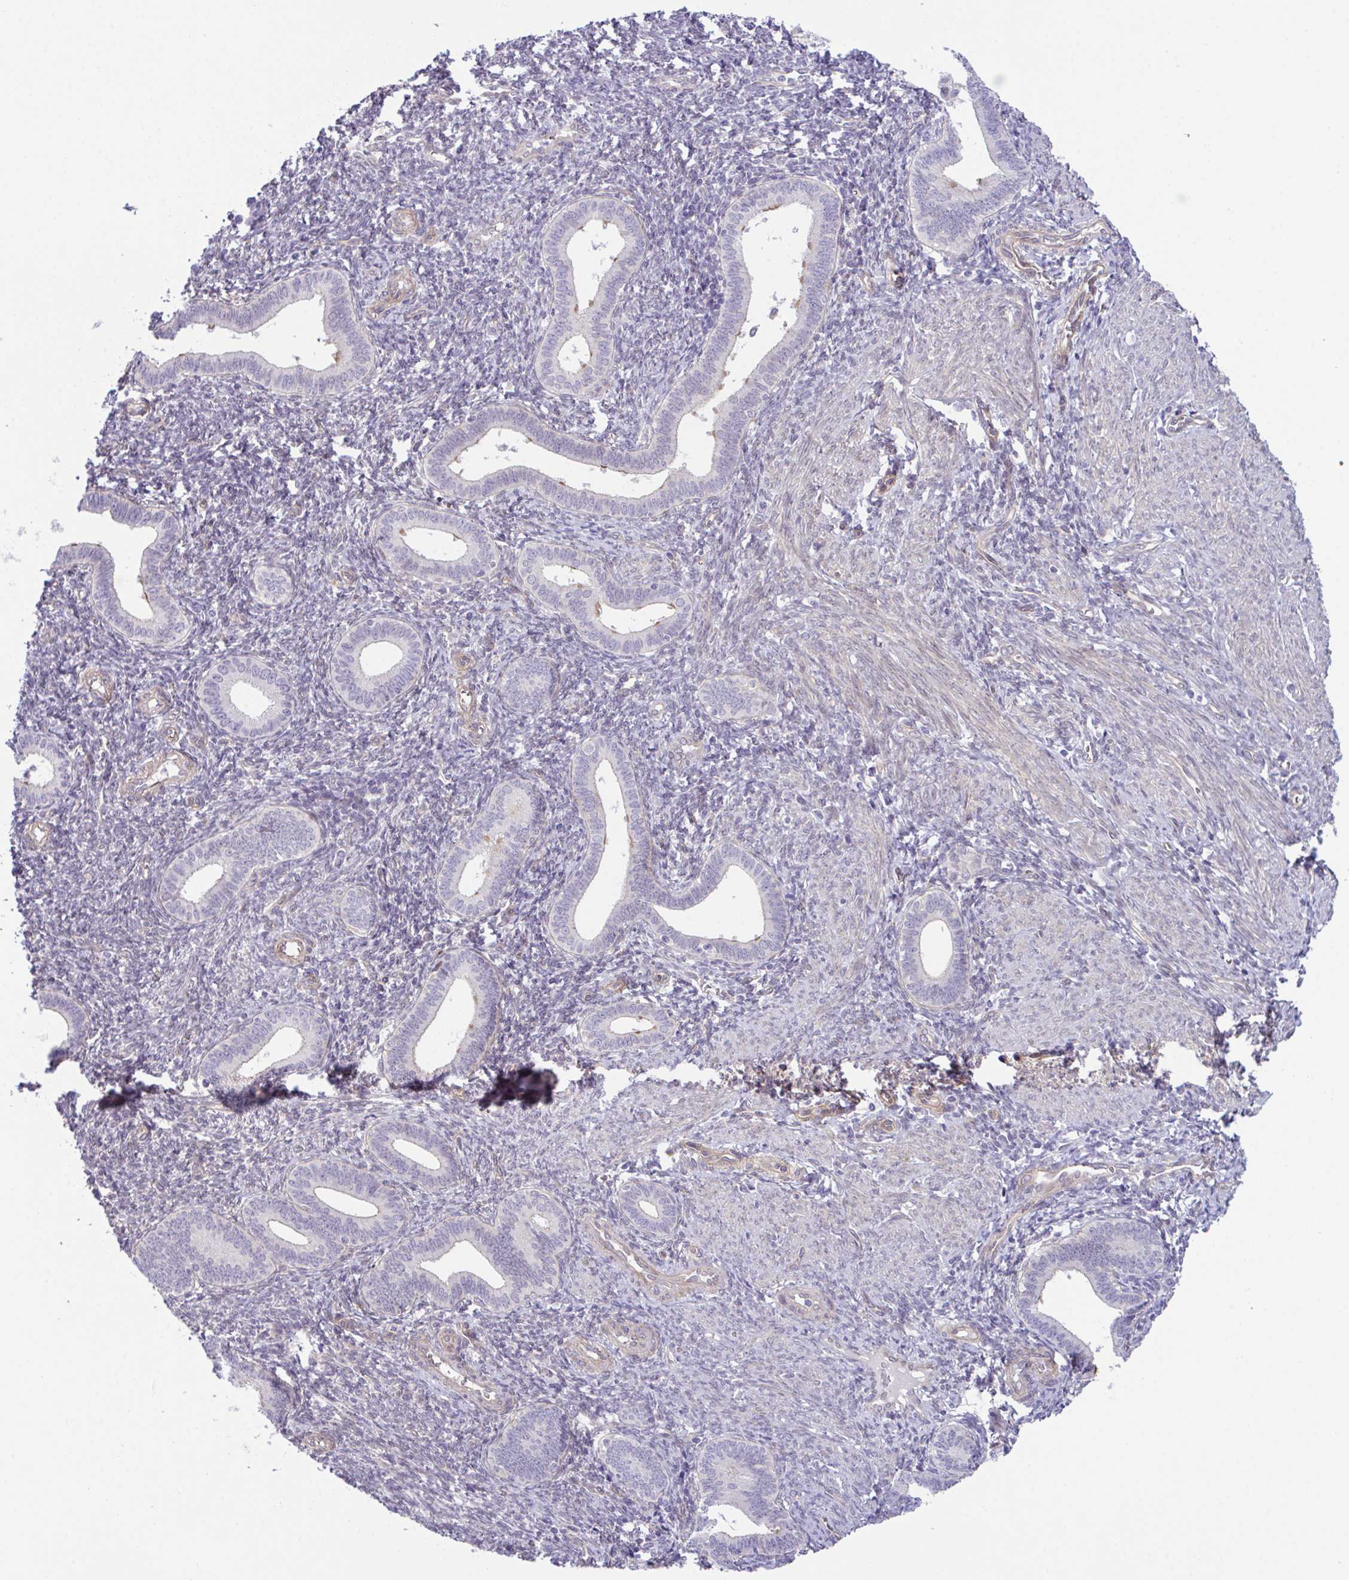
{"staining": {"intensity": "negative", "quantity": "none", "location": "none"}, "tissue": "endometrium", "cell_type": "Cells in endometrial stroma", "image_type": "normal", "snomed": [{"axis": "morphology", "description": "Normal tissue, NOS"}, {"axis": "topography", "description": "Endometrium"}], "caption": "Immunohistochemical staining of normal endometrium shows no significant expression in cells in endometrial stroma.", "gene": "ZBED3", "patient": {"sex": "female", "age": 41}}